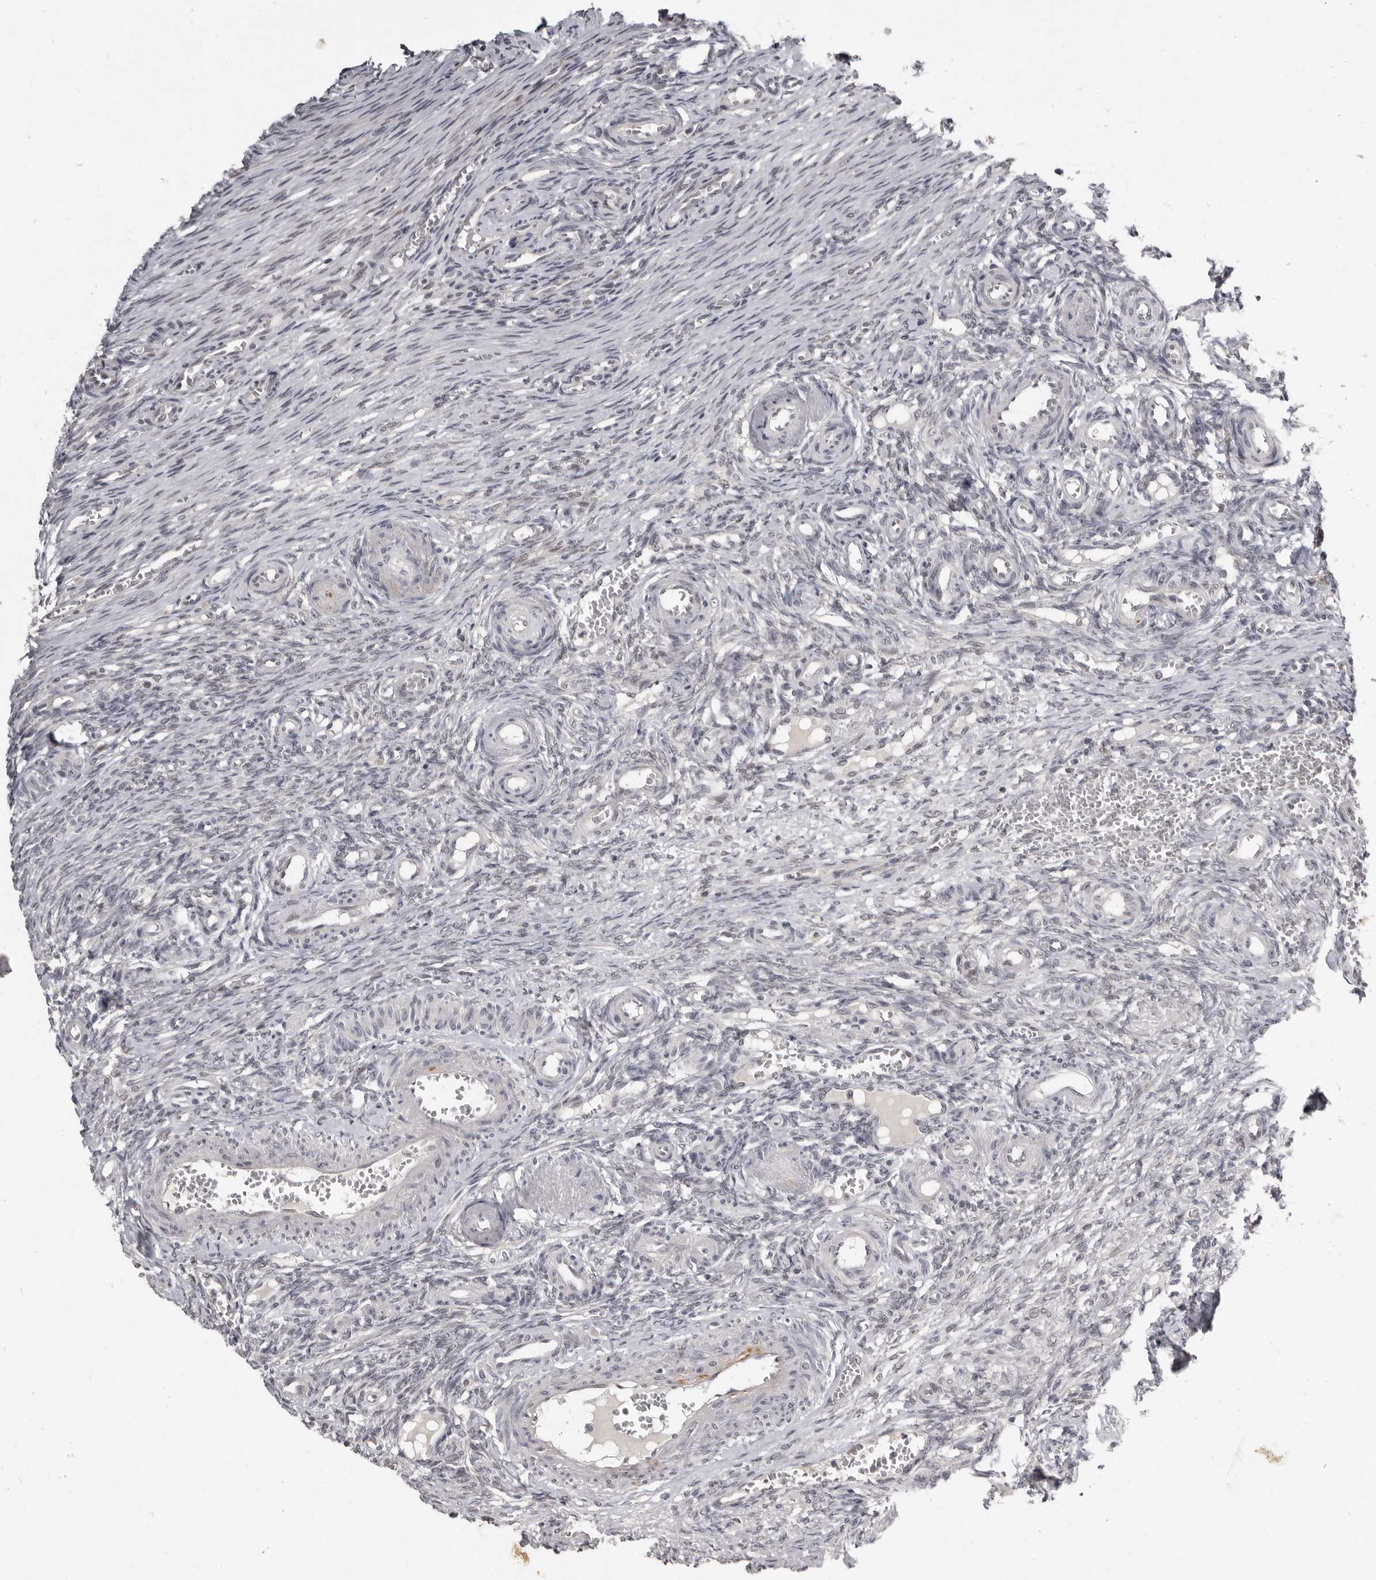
{"staining": {"intensity": "negative", "quantity": "none", "location": "none"}, "tissue": "ovary", "cell_type": "Follicle cells", "image_type": "normal", "snomed": [{"axis": "morphology", "description": "Adenocarcinoma, NOS"}, {"axis": "topography", "description": "Endometrium"}], "caption": "Immunohistochemistry photomicrograph of normal human ovary stained for a protein (brown), which reveals no positivity in follicle cells.", "gene": "SRCAP", "patient": {"sex": "female", "age": 32}}